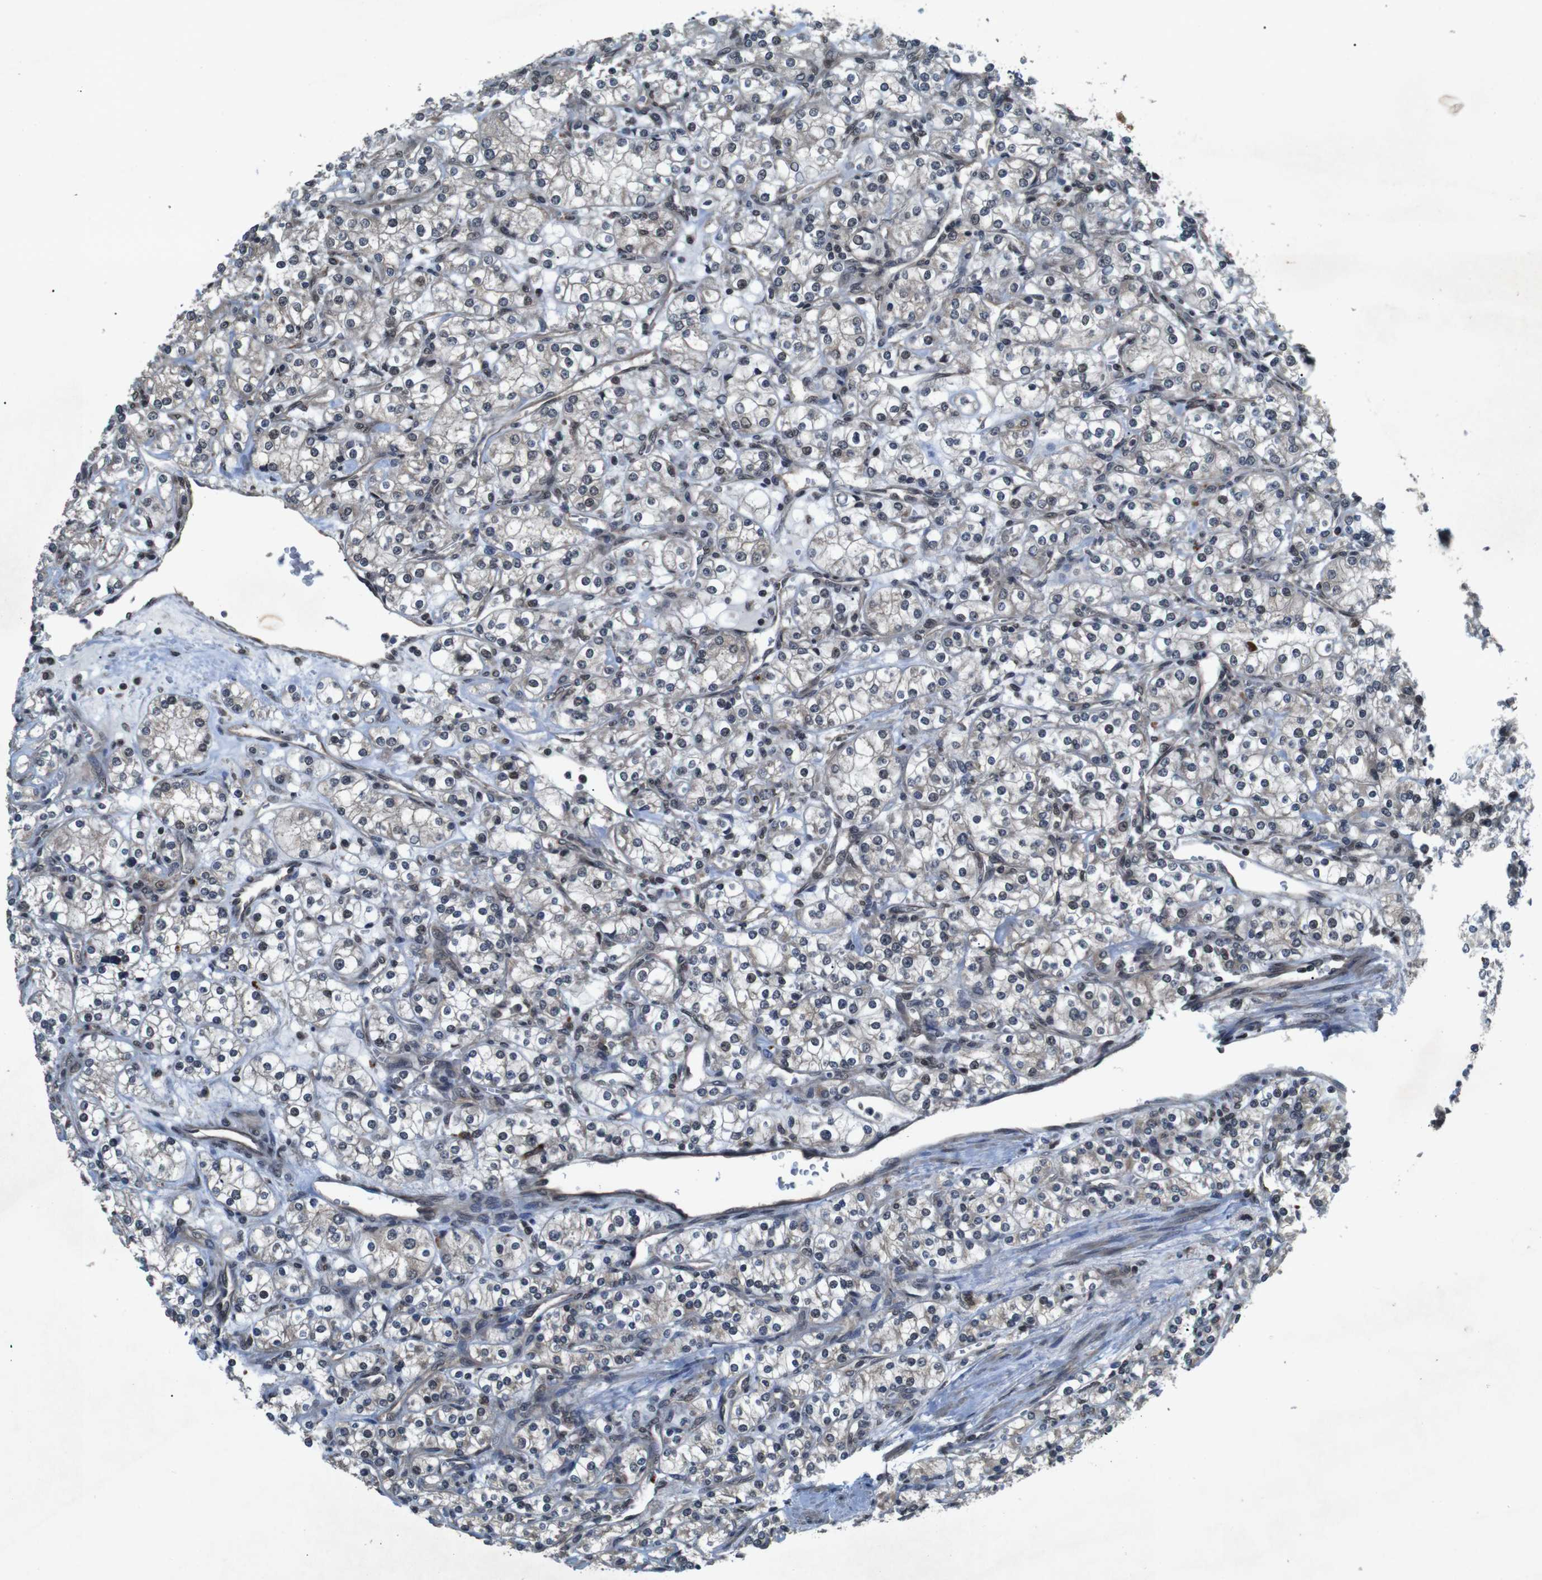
{"staining": {"intensity": "weak", "quantity": "25%-75%", "location": "cytoplasmic/membranous"}, "tissue": "renal cancer", "cell_type": "Tumor cells", "image_type": "cancer", "snomed": [{"axis": "morphology", "description": "Adenocarcinoma, NOS"}, {"axis": "topography", "description": "Kidney"}], "caption": "This is a histology image of immunohistochemistry (IHC) staining of renal cancer, which shows weak staining in the cytoplasmic/membranous of tumor cells.", "gene": "SOCS1", "patient": {"sex": "male", "age": 77}}